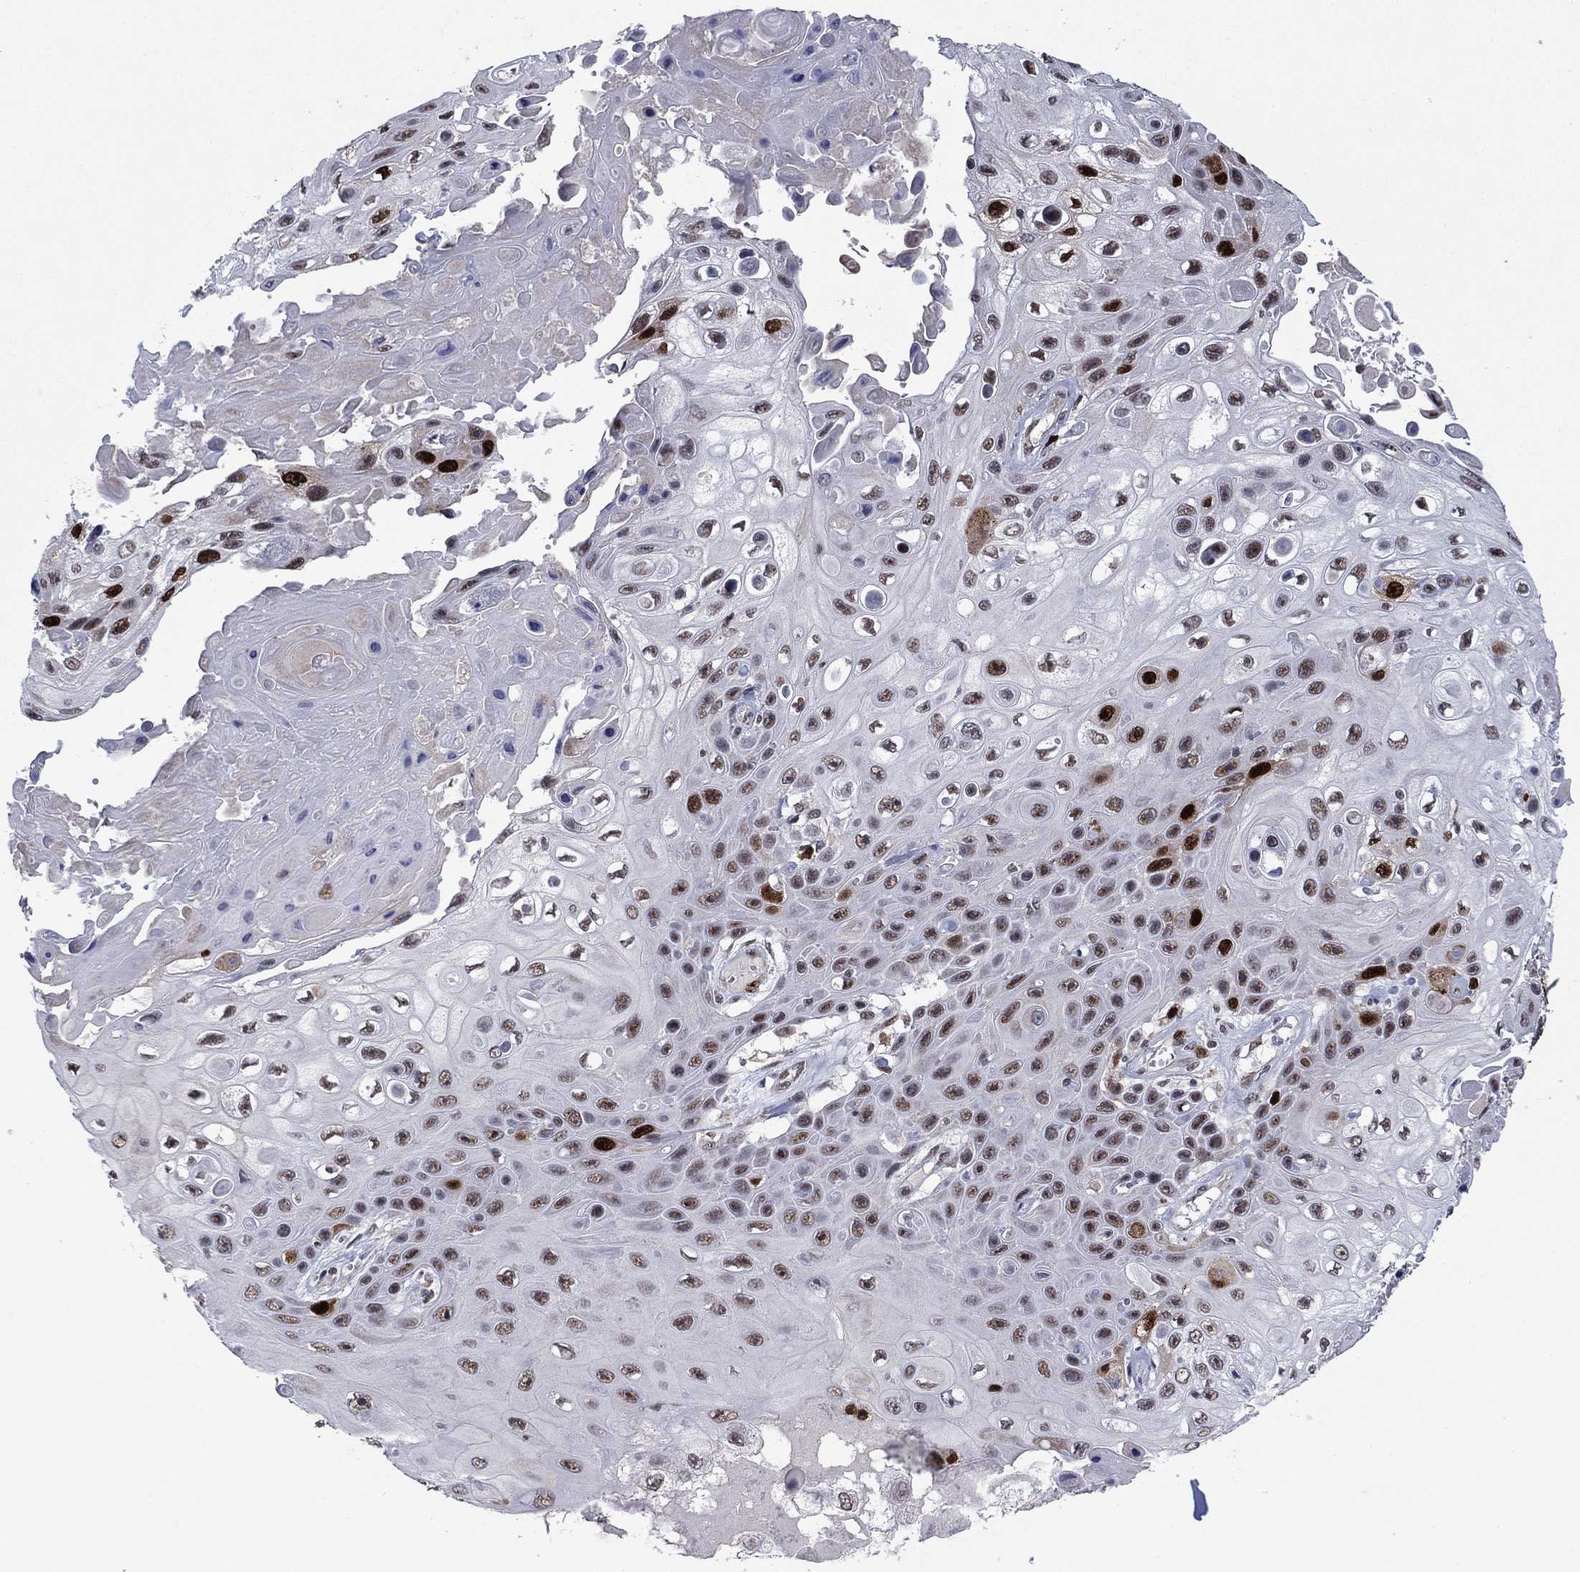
{"staining": {"intensity": "strong", "quantity": "<25%", "location": "nuclear"}, "tissue": "skin cancer", "cell_type": "Tumor cells", "image_type": "cancer", "snomed": [{"axis": "morphology", "description": "Squamous cell carcinoma, NOS"}, {"axis": "topography", "description": "Skin"}], "caption": "An immunohistochemistry photomicrograph of neoplastic tissue is shown. Protein staining in brown highlights strong nuclear positivity in skin cancer (squamous cell carcinoma) within tumor cells.", "gene": "CDCA5", "patient": {"sex": "male", "age": 82}}